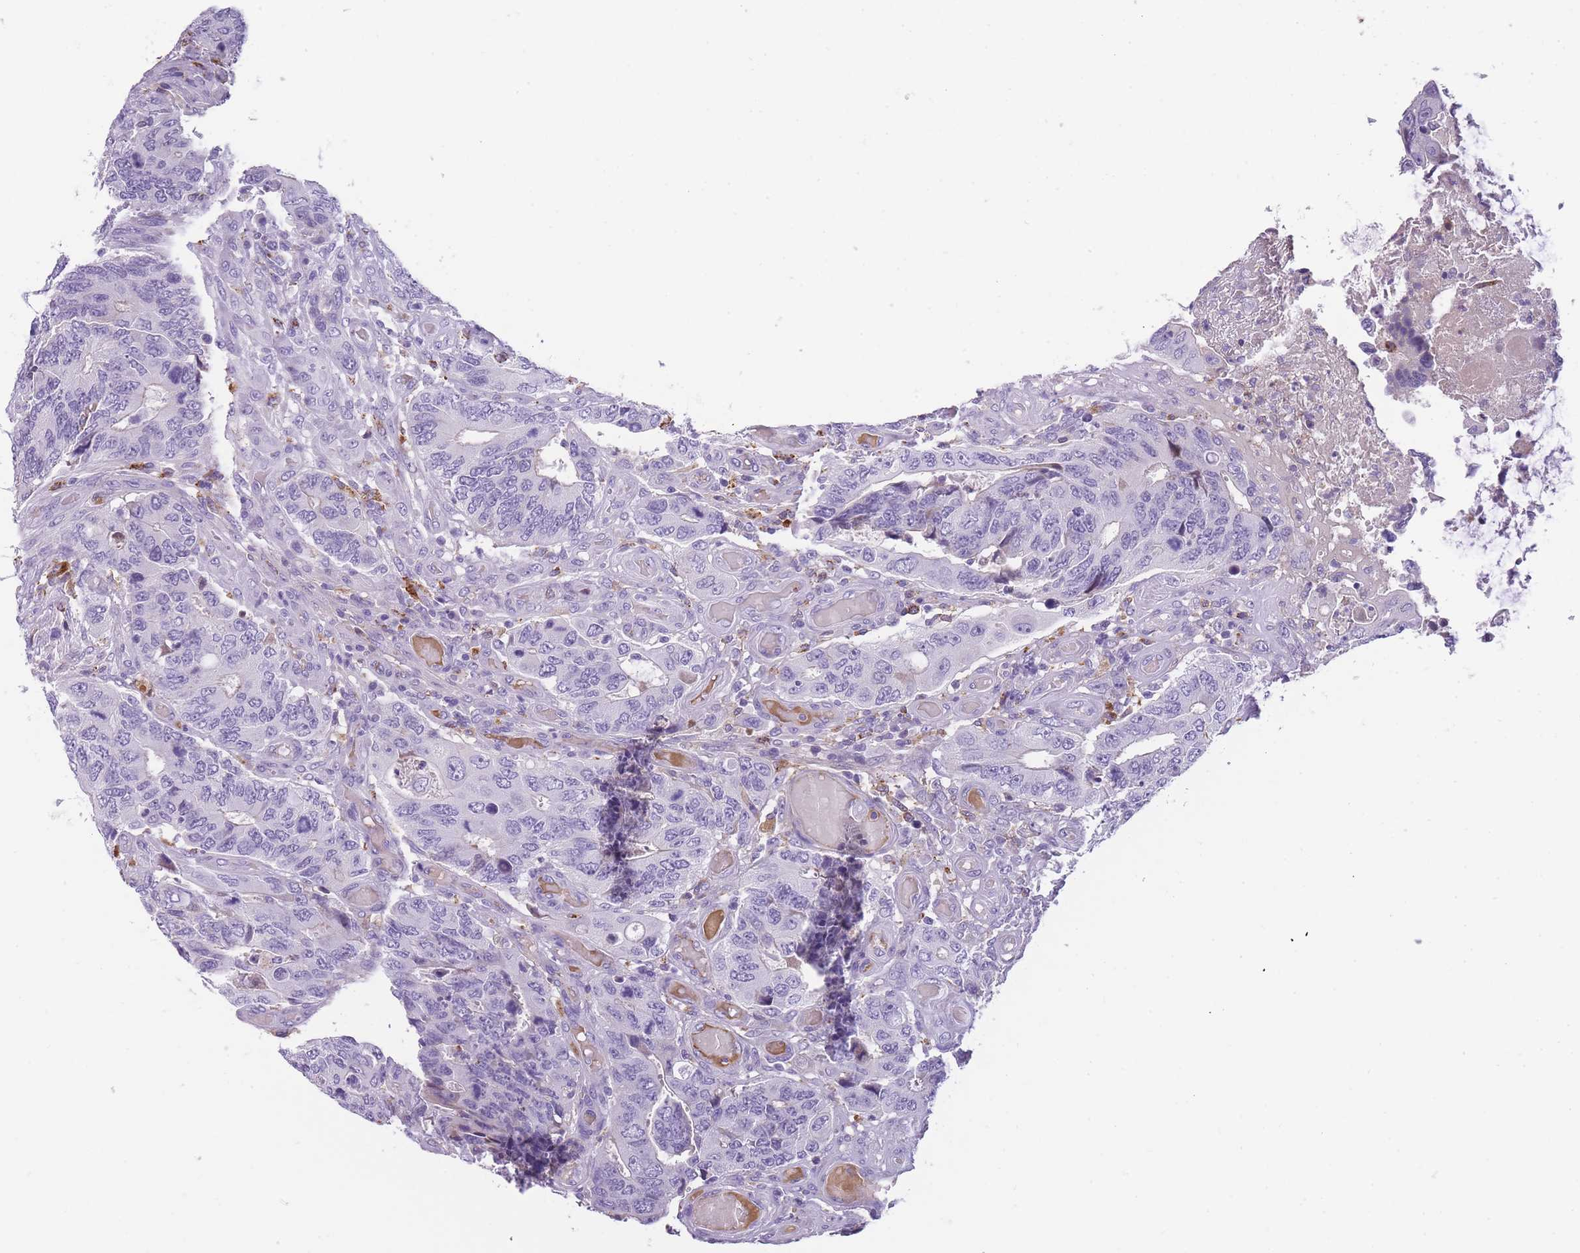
{"staining": {"intensity": "weak", "quantity": "<25%", "location": "cytoplasmic/membranous"}, "tissue": "colorectal cancer", "cell_type": "Tumor cells", "image_type": "cancer", "snomed": [{"axis": "morphology", "description": "Adenocarcinoma, NOS"}, {"axis": "topography", "description": "Colon"}], "caption": "DAB (3,3'-diaminobenzidine) immunohistochemical staining of colorectal cancer (adenocarcinoma) displays no significant positivity in tumor cells.", "gene": "GNAT1", "patient": {"sex": "male", "age": 87}}